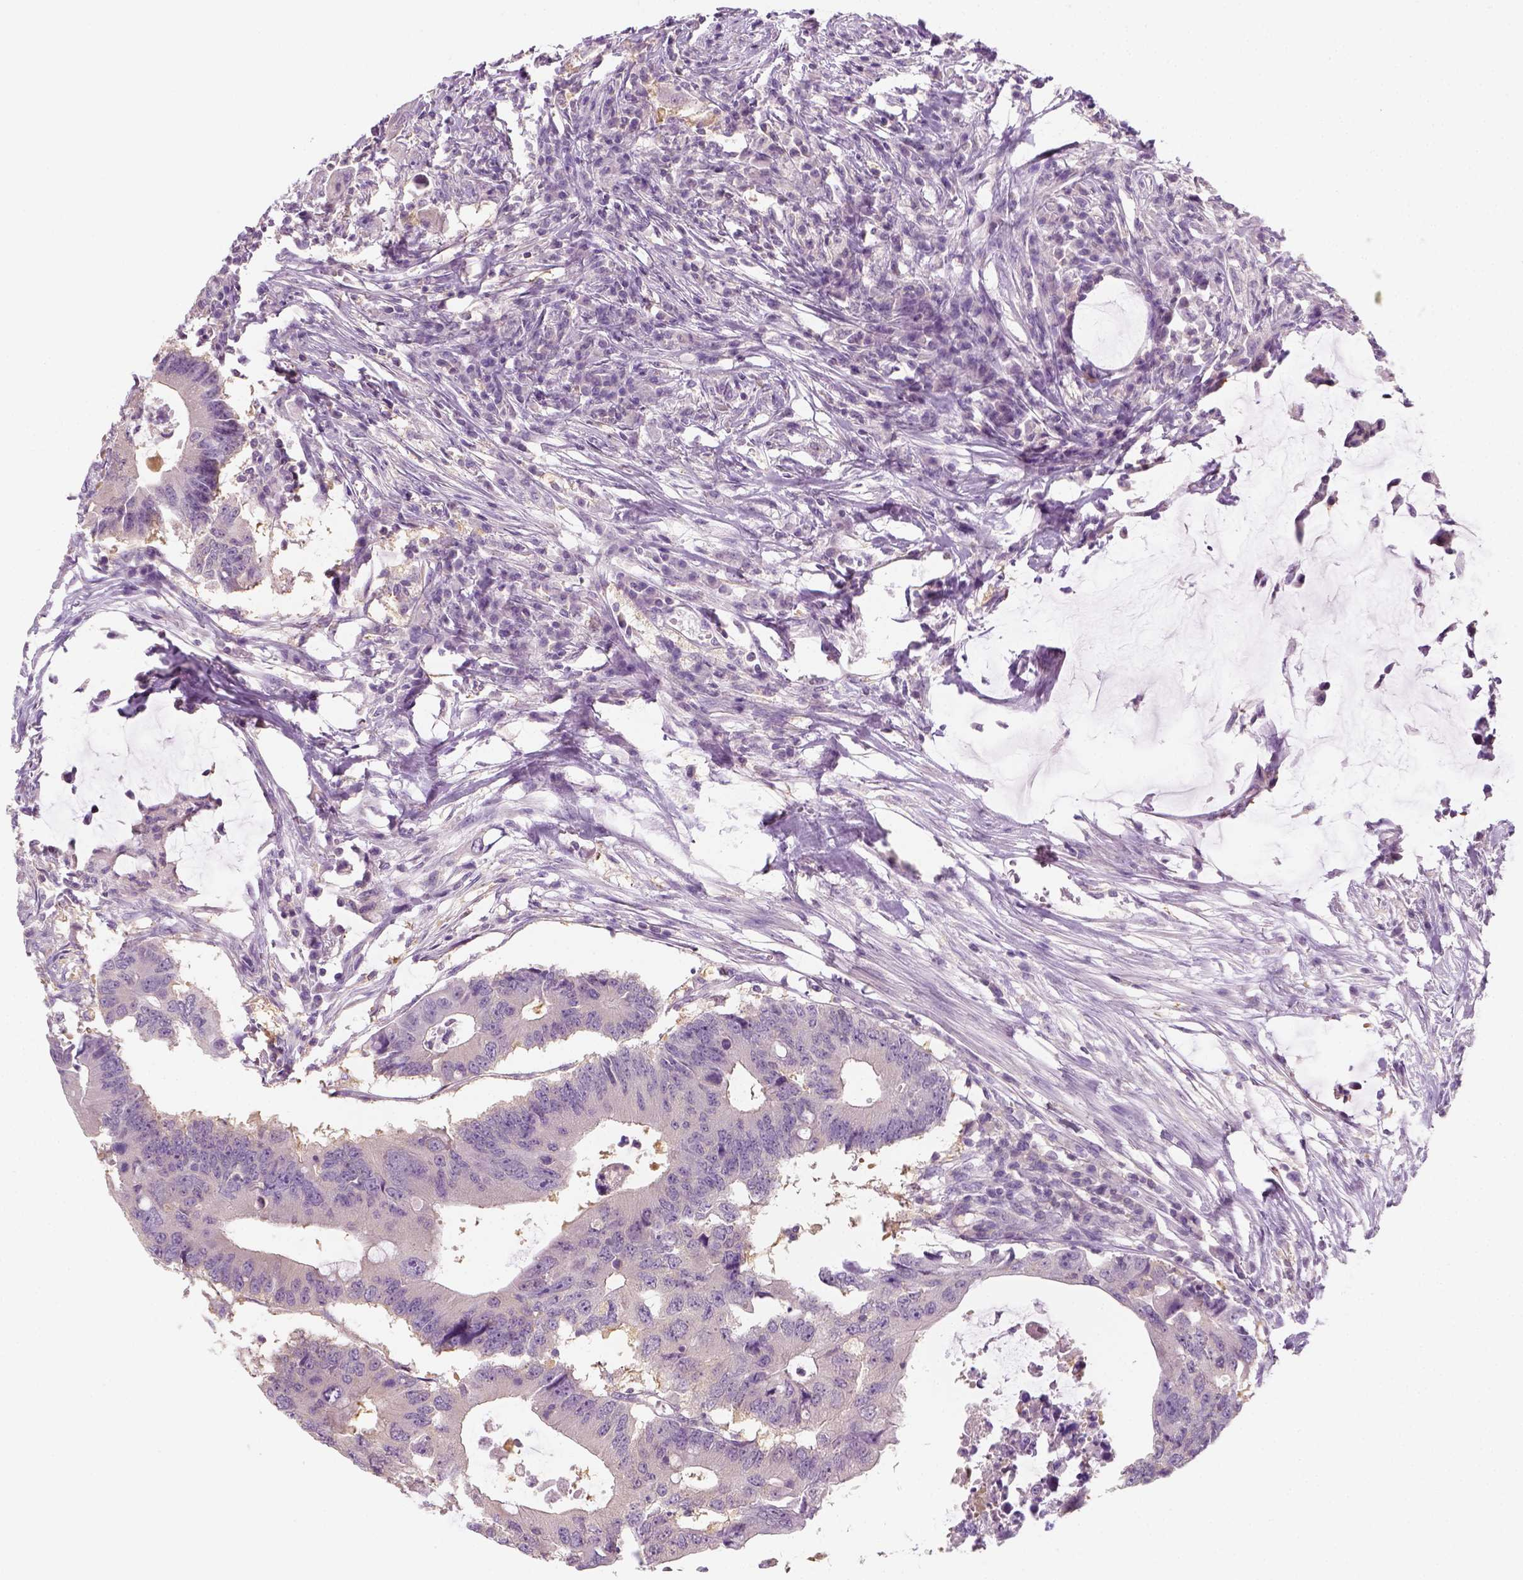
{"staining": {"intensity": "negative", "quantity": "none", "location": "none"}, "tissue": "colorectal cancer", "cell_type": "Tumor cells", "image_type": "cancer", "snomed": [{"axis": "morphology", "description": "Adenocarcinoma, NOS"}, {"axis": "topography", "description": "Colon"}], "caption": "Protein analysis of colorectal cancer displays no significant positivity in tumor cells.", "gene": "EPHB1", "patient": {"sex": "male", "age": 71}}